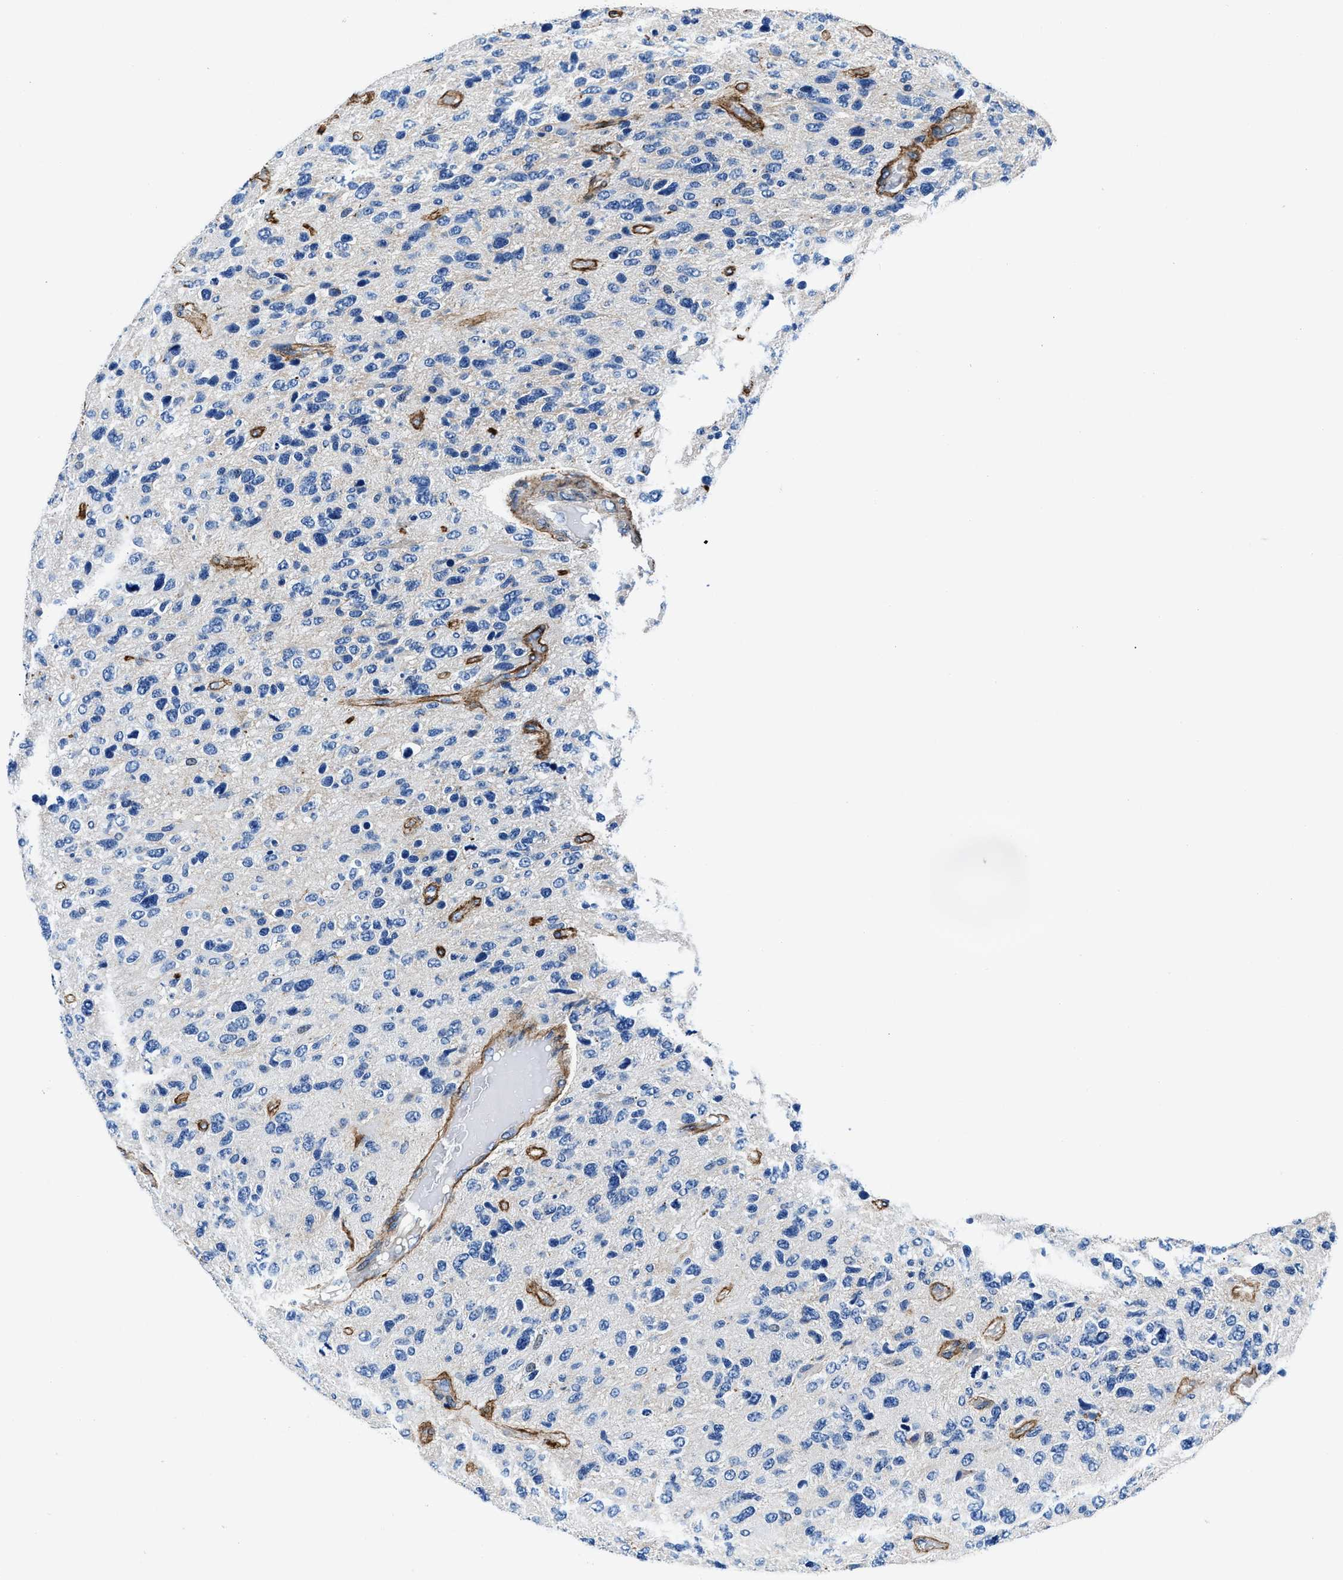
{"staining": {"intensity": "negative", "quantity": "none", "location": "none"}, "tissue": "glioma", "cell_type": "Tumor cells", "image_type": "cancer", "snomed": [{"axis": "morphology", "description": "Glioma, malignant, High grade"}, {"axis": "topography", "description": "Brain"}], "caption": "Immunohistochemistry histopathology image of neoplastic tissue: malignant glioma (high-grade) stained with DAB (3,3'-diaminobenzidine) demonstrates no significant protein expression in tumor cells.", "gene": "DAG1", "patient": {"sex": "female", "age": 58}}